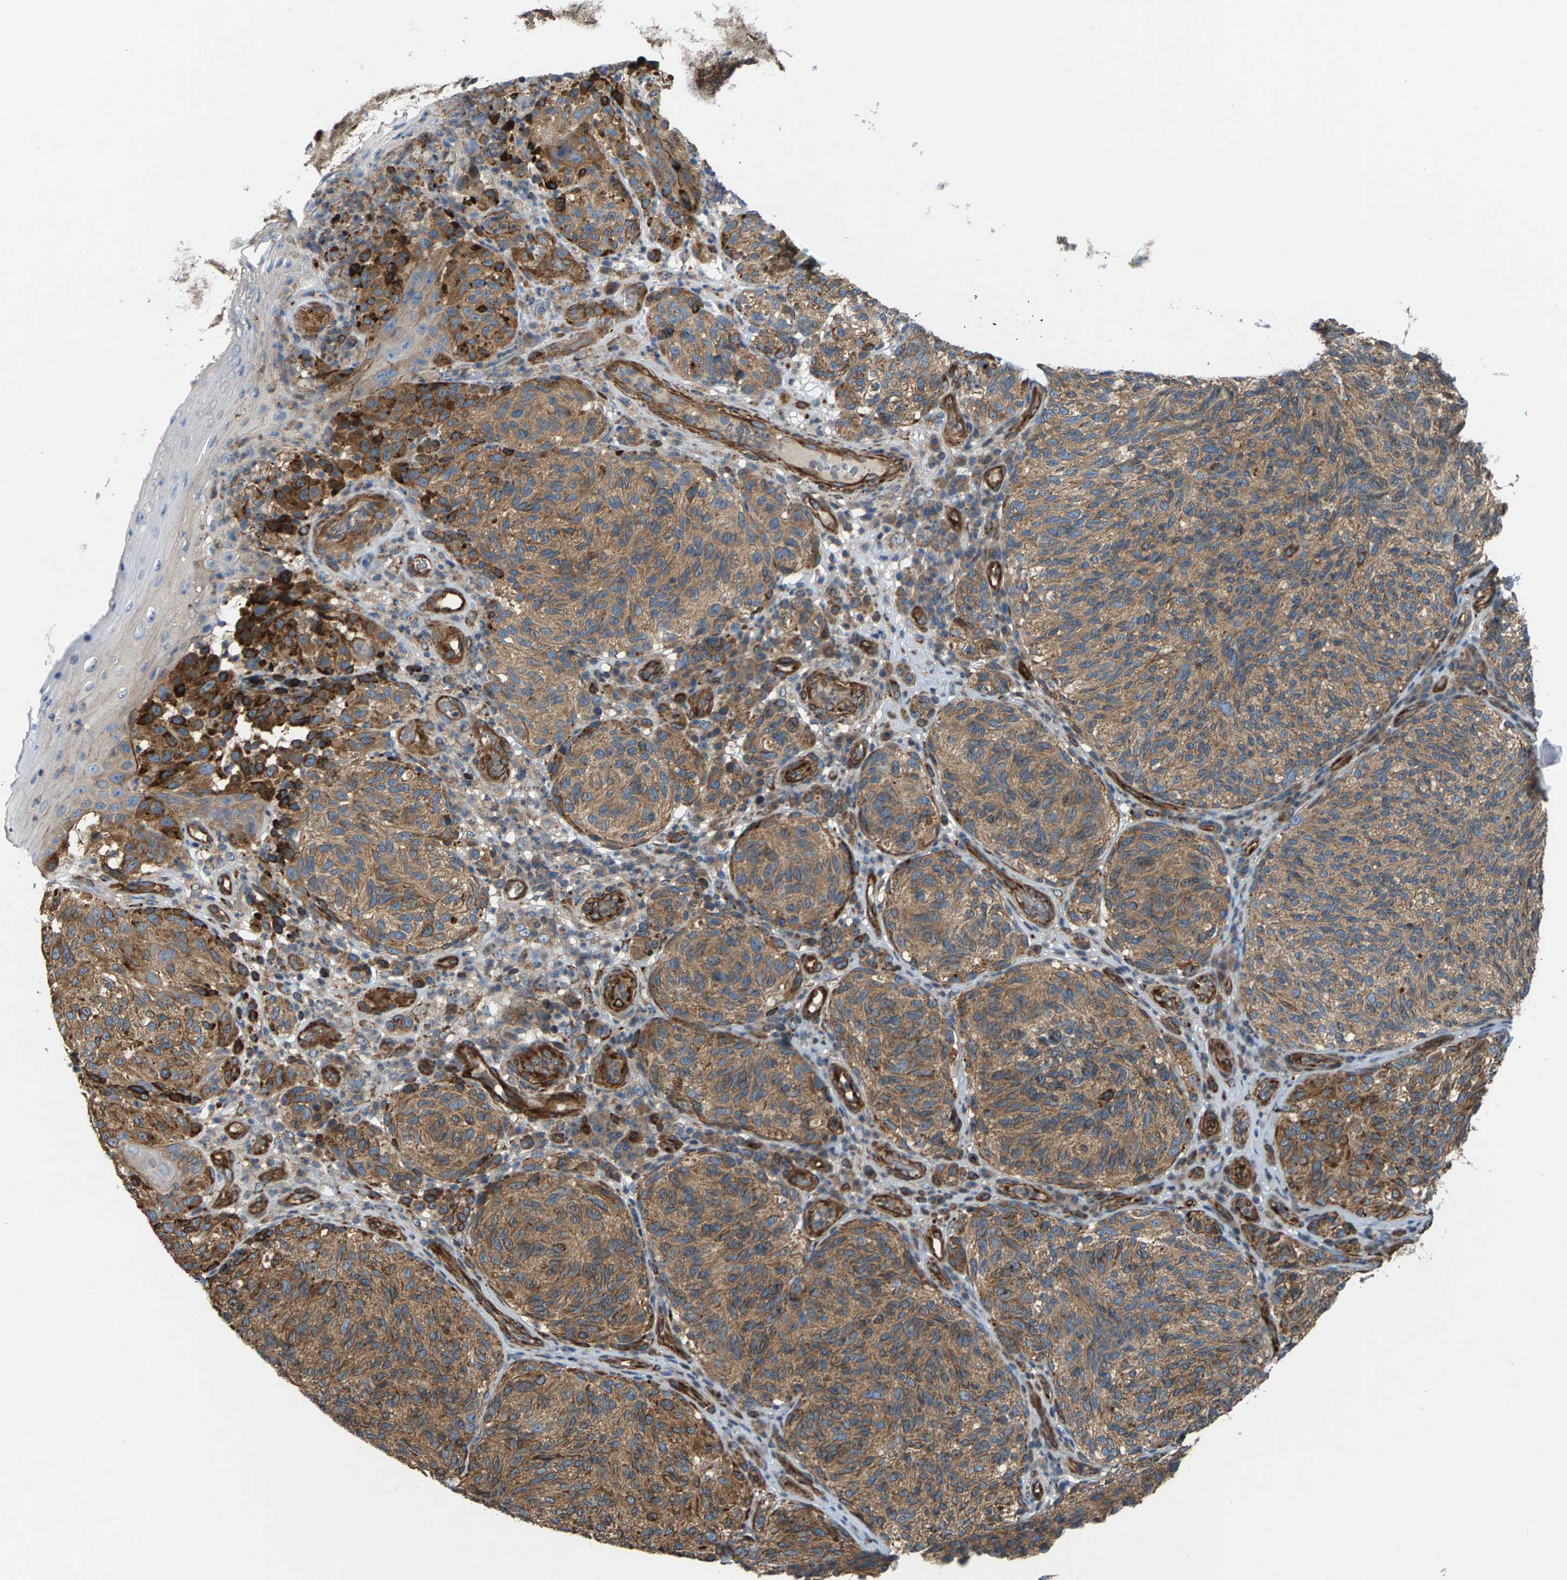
{"staining": {"intensity": "moderate", "quantity": ">75%", "location": "cytoplasmic/membranous"}, "tissue": "melanoma", "cell_type": "Tumor cells", "image_type": "cancer", "snomed": [{"axis": "morphology", "description": "Malignant melanoma, NOS"}, {"axis": "topography", "description": "Skin"}], "caption": "Human melanoma stained with a brown dye shows moderate cytoplasmic/membranous positive staining in about >75% of tumor cells.", "gene": "PDCL", "patient": {"sex": "female", "age": 73}}